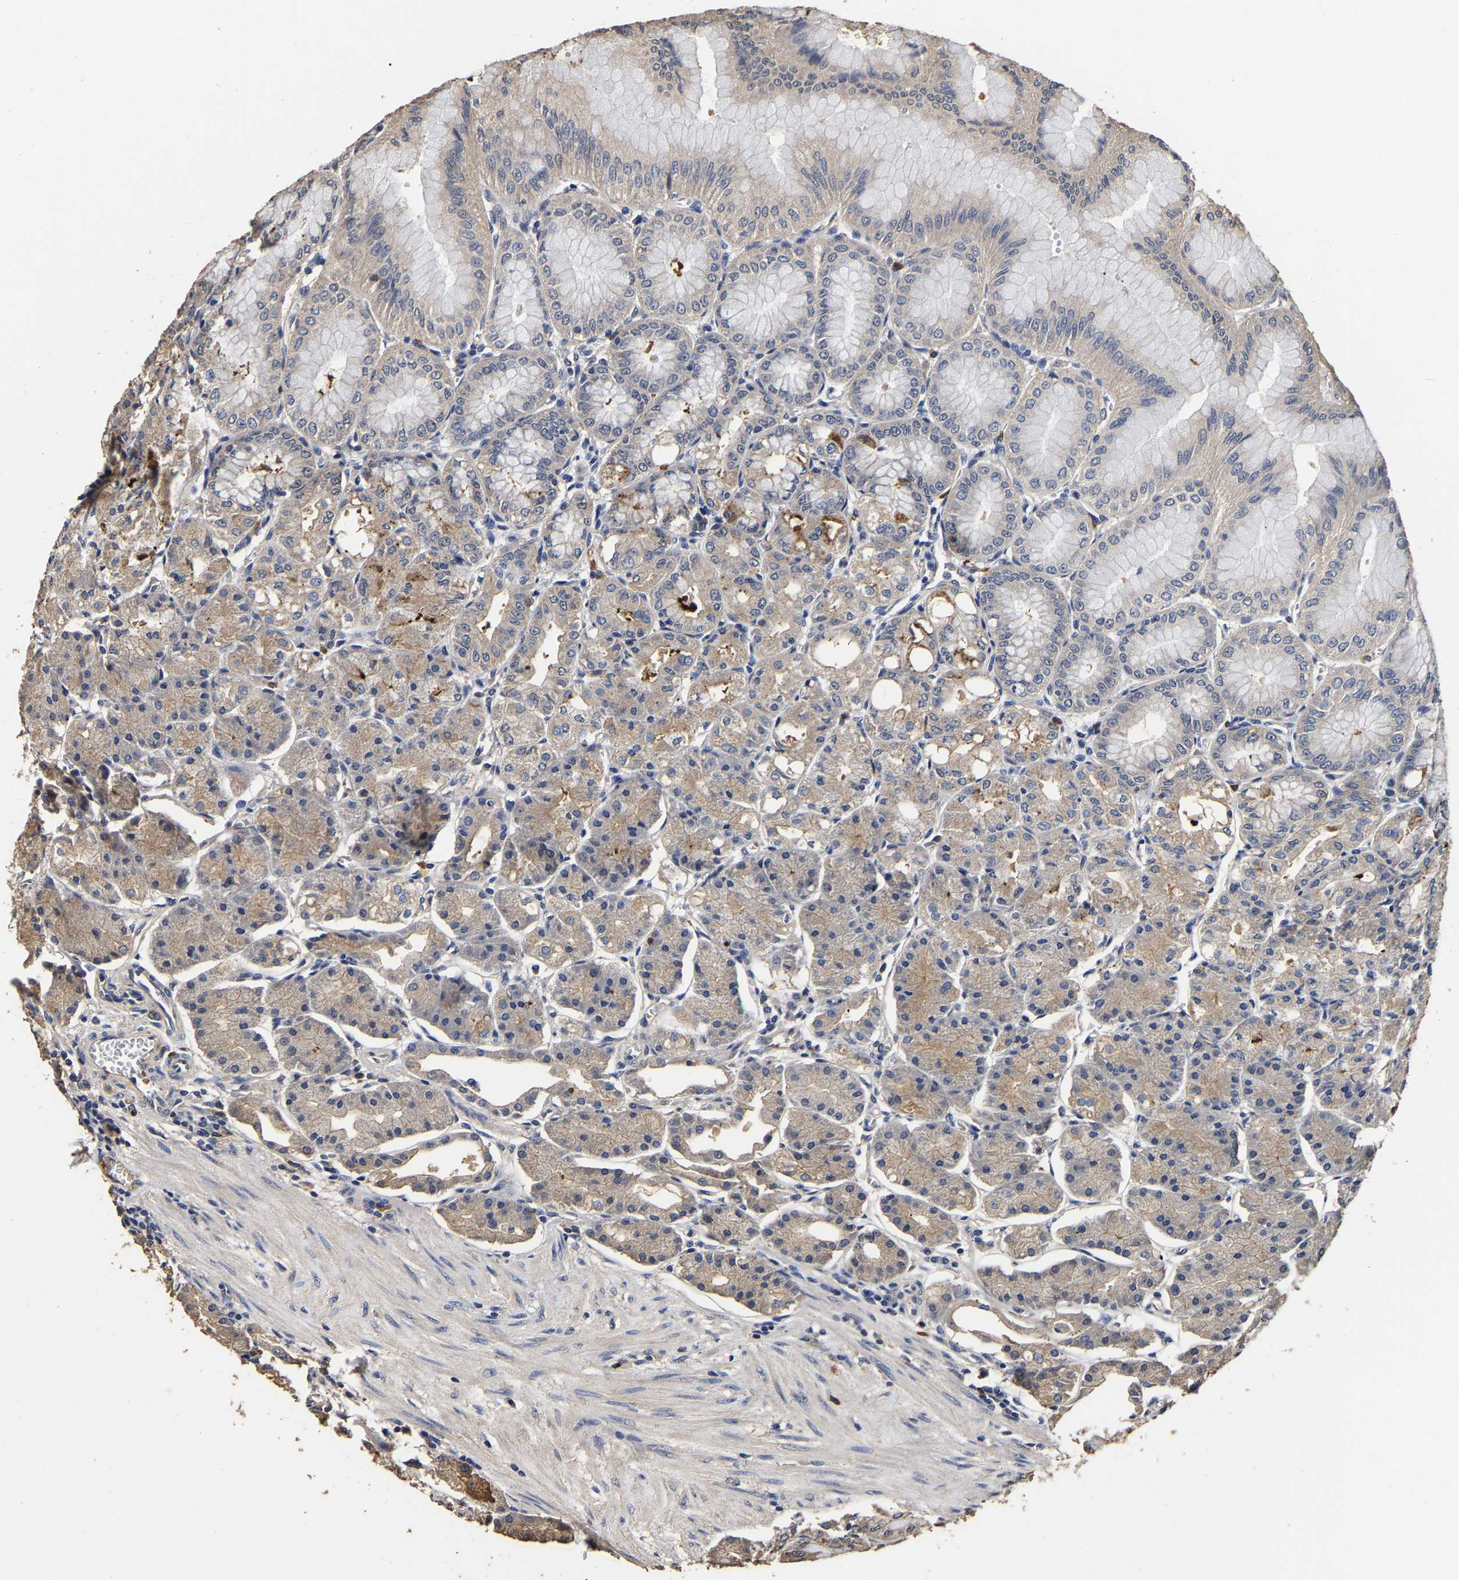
{"staining": {"intensity": "moderate", "quantity": ">75%", "location": "cytoplasmic/membranous"}, "tissue": "stomach", "cell_type": "Glandular cells", "image_type": "normal", "snomed": [{"axis": "morphology", "description": "Normal tissue, NOS"}, {"axis": "topography", "description": "Stomach, lower"}], "caption": "A micrograph showing moderate cytoplasmic/membranous positivity in approximately >75% of glandular cells in normal stomach, as visualized by brown immunohistochemical staining.", "gene": "STK32C", "patient": {"sex": "male", "age": 71}}